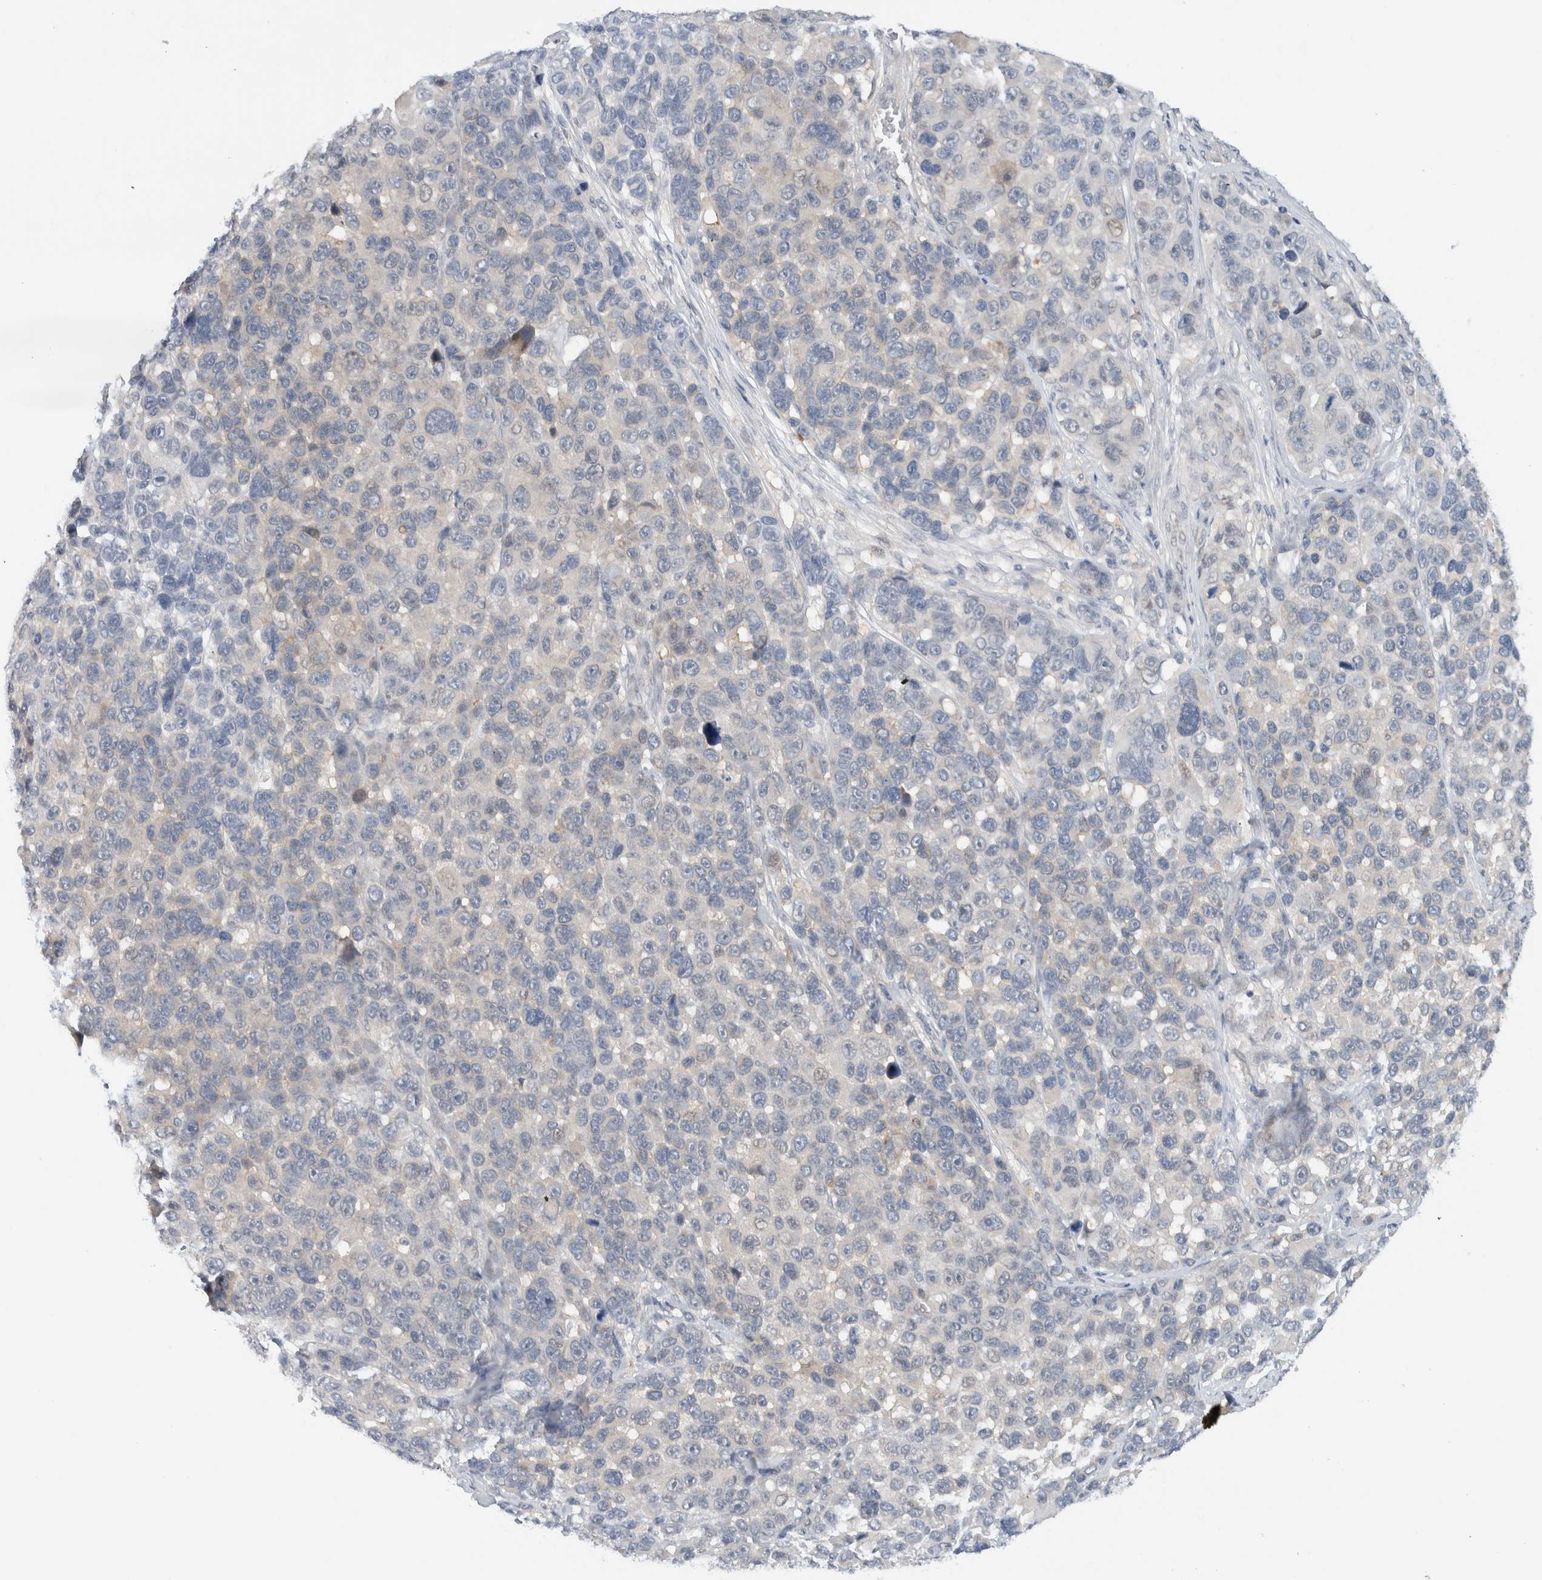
{"staining": {"intensity": "negative", "quantity": "none", "location": "none"}, "tissue": "melanoma", "cell_type": "Tumor cells", "image_type": "cancer", "snomed": [{"axis": "morphology", "description": "Malignant melanoma, NOS"}, {"axis": "topography", "description": "Skin"}], "caption": "A photomicrograph of human malignant melanoma is negative for staining in tumor cells. Brightfield microscopy of IHC stained with DAB (brown) and hematoxylin (blue), captured at high magnification.", "gene": "NCR3LG1", "patient": {"sex": "male", "age": 53}}